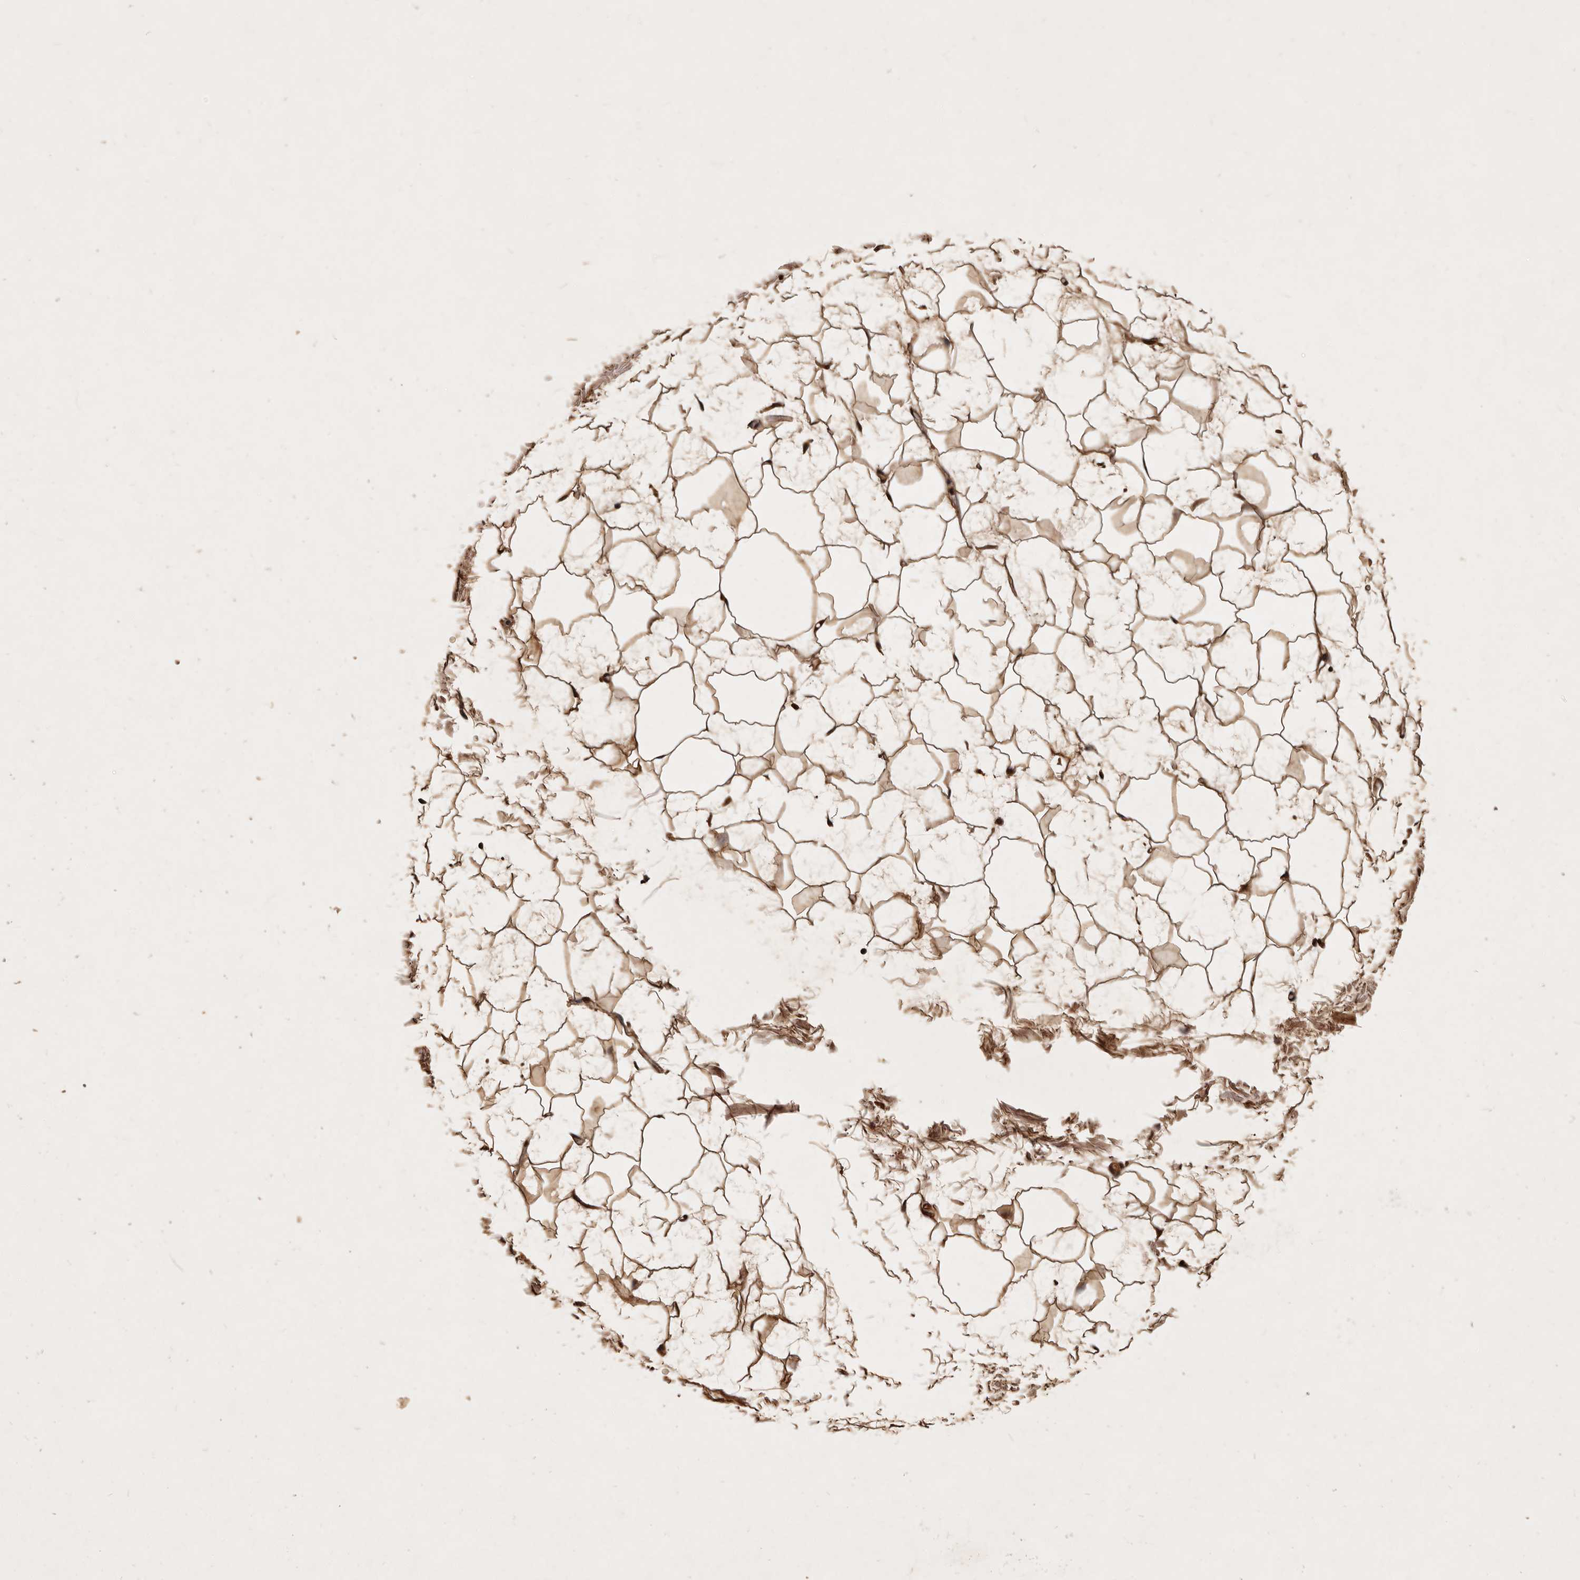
{"staining": {"intensity": "moderate", "quantity": ">75%", "location": "cytoplasmic/membranous"}, "tissue": "adipose tissue", "cell_type": "Adipocytes", "image_type": "normal", "snomed": [{"axis": "morphology", "description": "Normal tissue, NOS"}, {"axis": "topography", "description": "Soft tissue"}], "caption": "A micrograph of human adipose tissue stained for a protein displays moderate cytoplasmic/membranous brown staining in adipocytes.", "gene": "PARS2", "patient": {"sex": "male", "age": 72}}